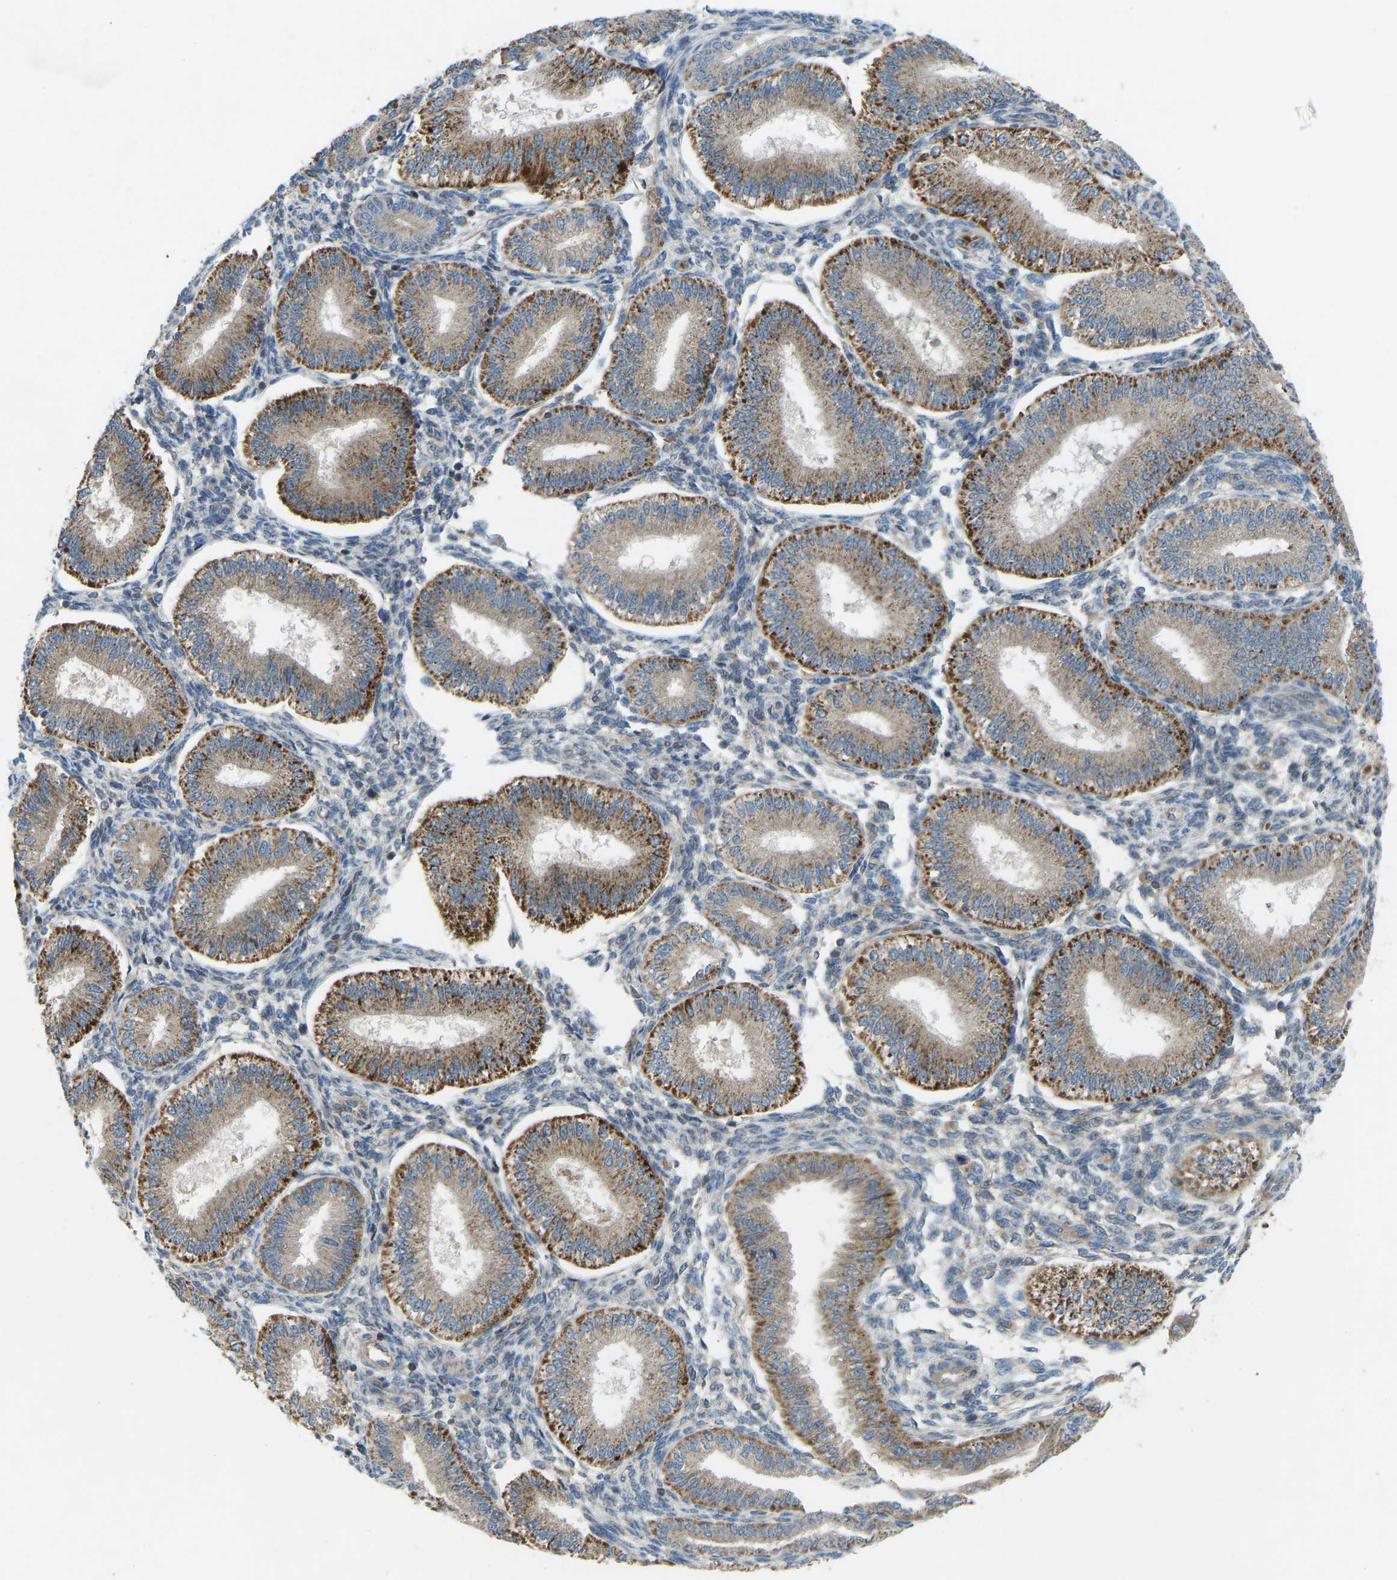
{"staining": {"intensity": "weak", "quantity": "25%-75%", "location": "cytoplasmic/membranous"}, "tissue": "endometrium", "cell_type": "Cells in endometrial stroma", "image_type": "normal", "snomed": [{"axis": "morphology", "description": "Normal tissue, NOS"}, {"axis": "topography", "description": "Endometrium"}], "caption": "This micrograph demonstrates immunohistochemistry staining of normal human endometrium, with low weak cytoplasmic/membranous positivity in about 25%-75% of cells in endometrial stroma.", "gene": "ZNF71", "patient": {"sex": "female", "age": 39}}